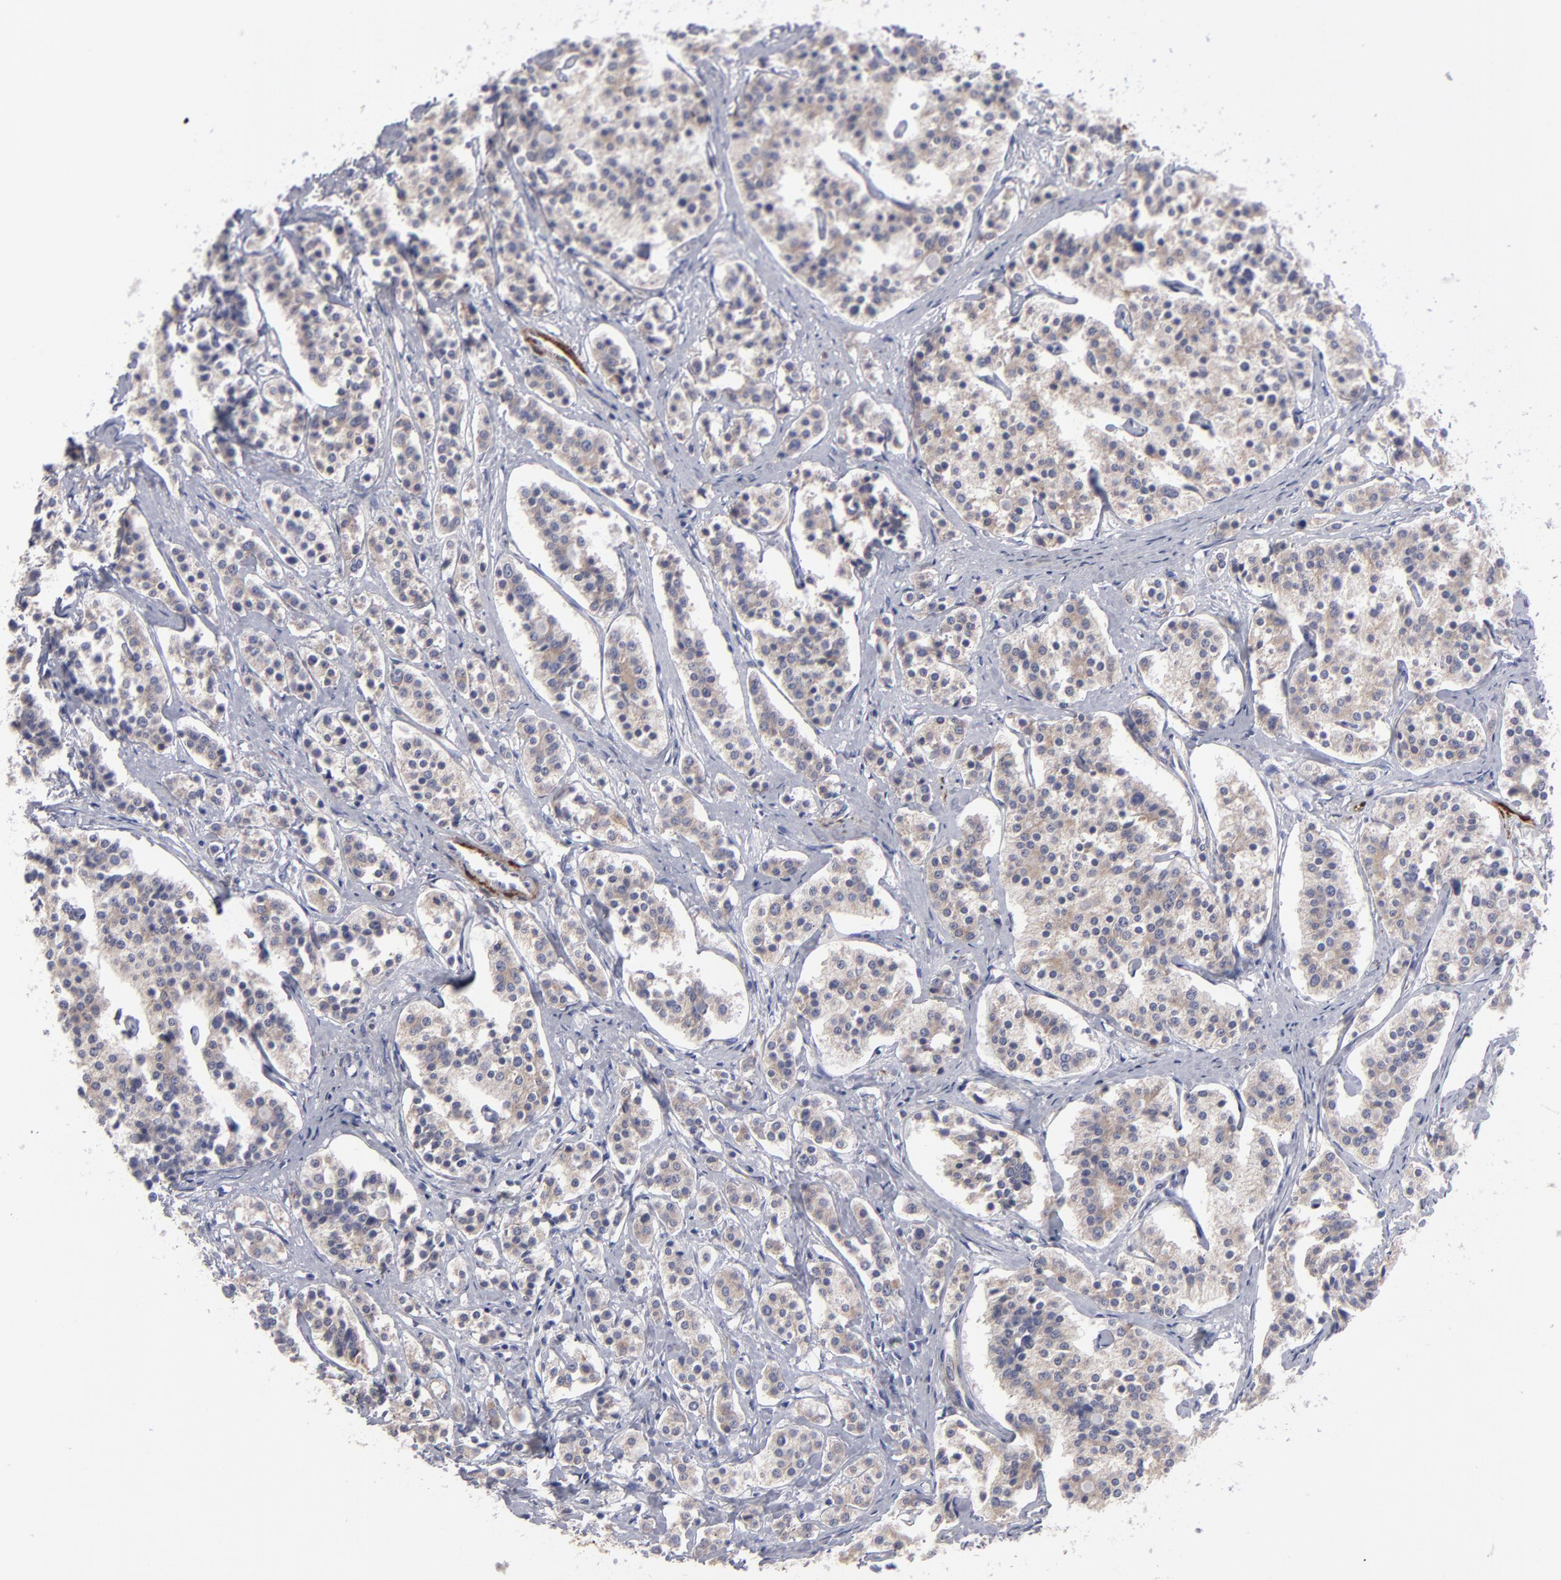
{"staining": {"intensity": "weak", "quantity": ">75%", "location": "cytoplasmic/membranous"}, "tissue": "carcinoid", "cell_type": "Tumor cells", "image_type": "cancer", "snomed": [{"axis": "morphology", "description": "Carcinoid, malignant, NOS"}, {"axis": "topography", "description": "Small intestine"}], "caption": "This is an image of immunohistochemistry staining of carcinoid, which shows weak staining in the cytoplasmic/membranous of tumor cells.", "gene": "SLMAP", "patient": {"sex": "male", "age": 63}}